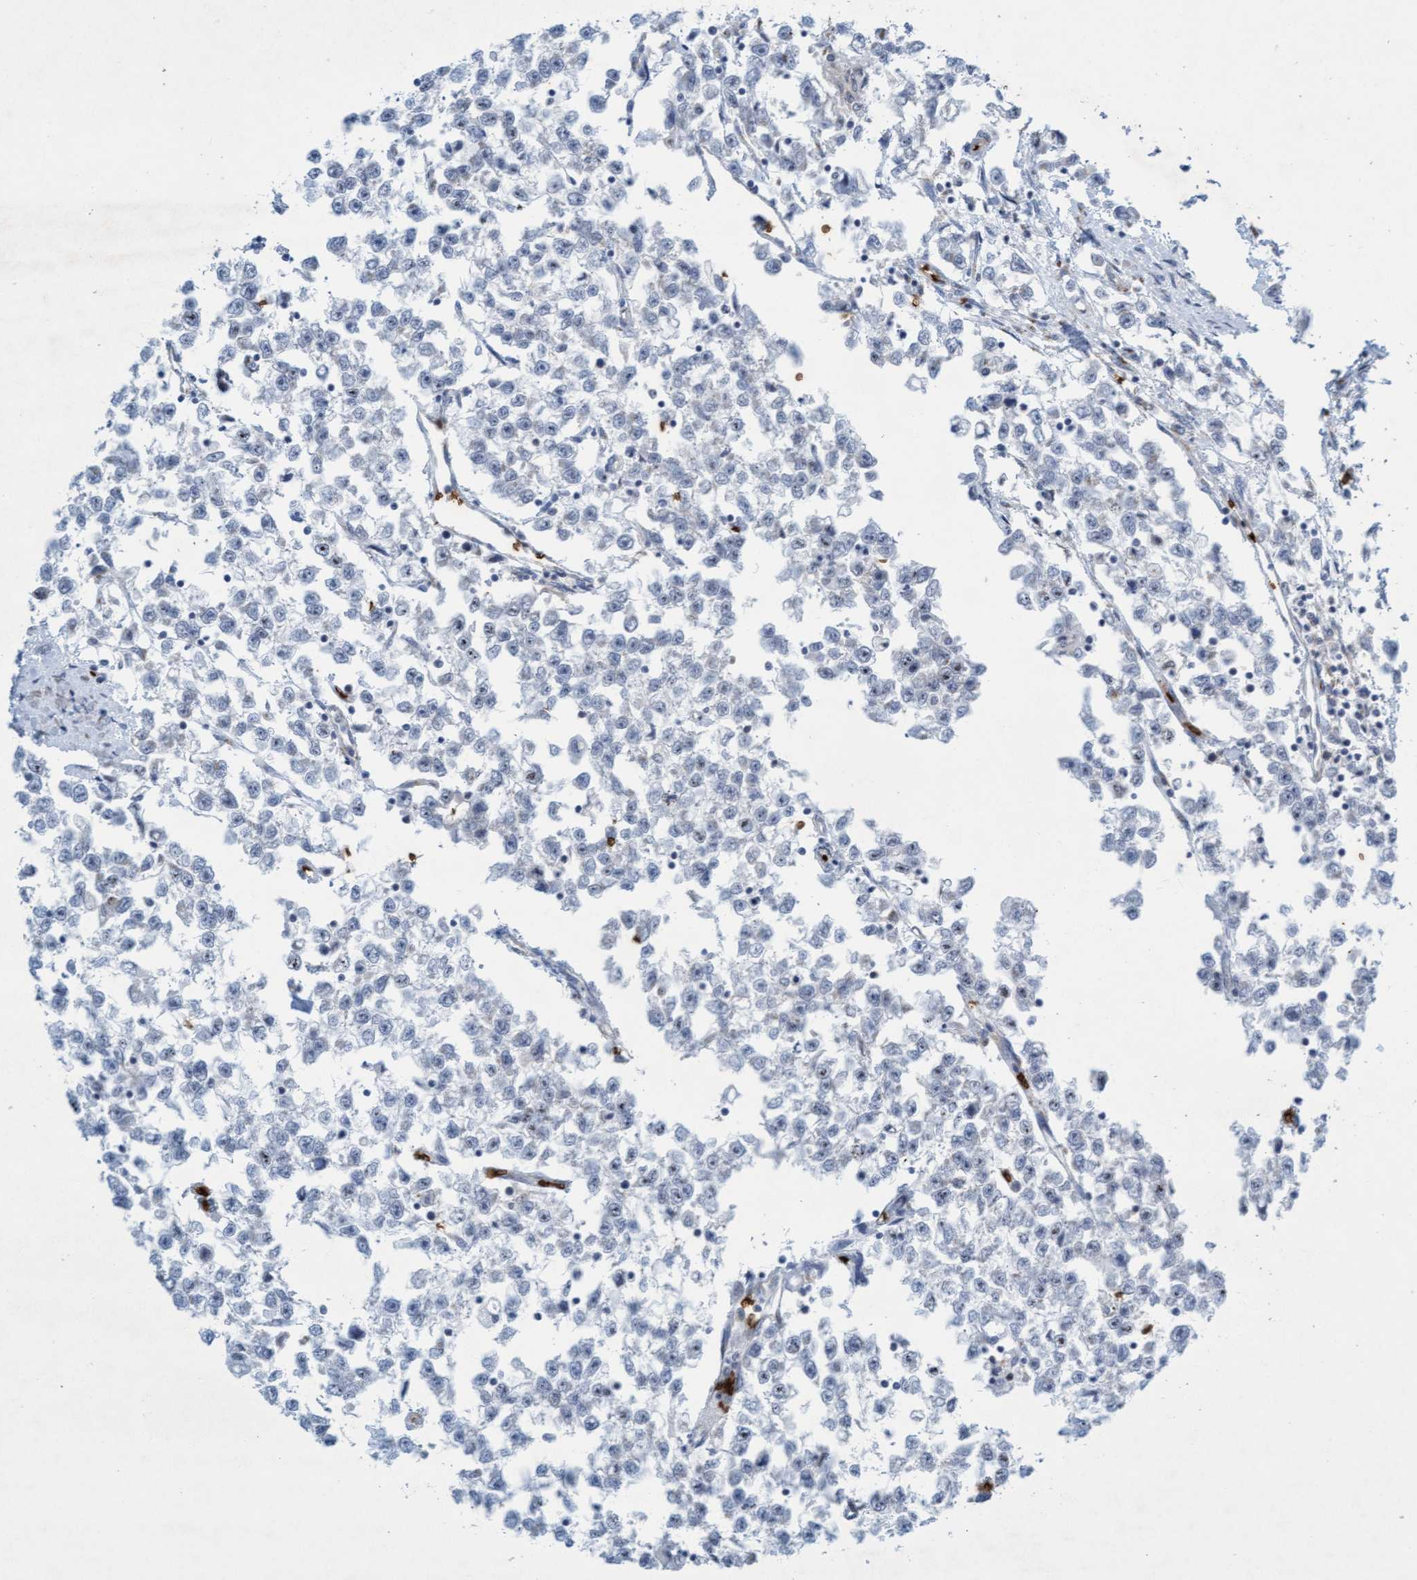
{"staining": {"intensity": "negative", "quantity": "none", "location": "none"}, "tissue": "testis cancer", "cell_type": "Tumor cells", "image_type": "cancer", "snomed": [{"axis": "morphology", "description": "Seminoma, NOS"}, {"axis": "morphology", "description": "Carcinoma, Embryonal, NOS"}, {"axis": "topography", "description": "Testis"}], "caption": "This micrograph is of testis cancer stained with immunohistochemistry (IHC) to label a protein in brown with the nuclei are counter-stained blue. There is no expression in tumor cells. (Immunohistochemistry, brightfield microscopy, high magnification).", "gene": "SPEM2", "patient": {"sex": "male", "age": 51}}